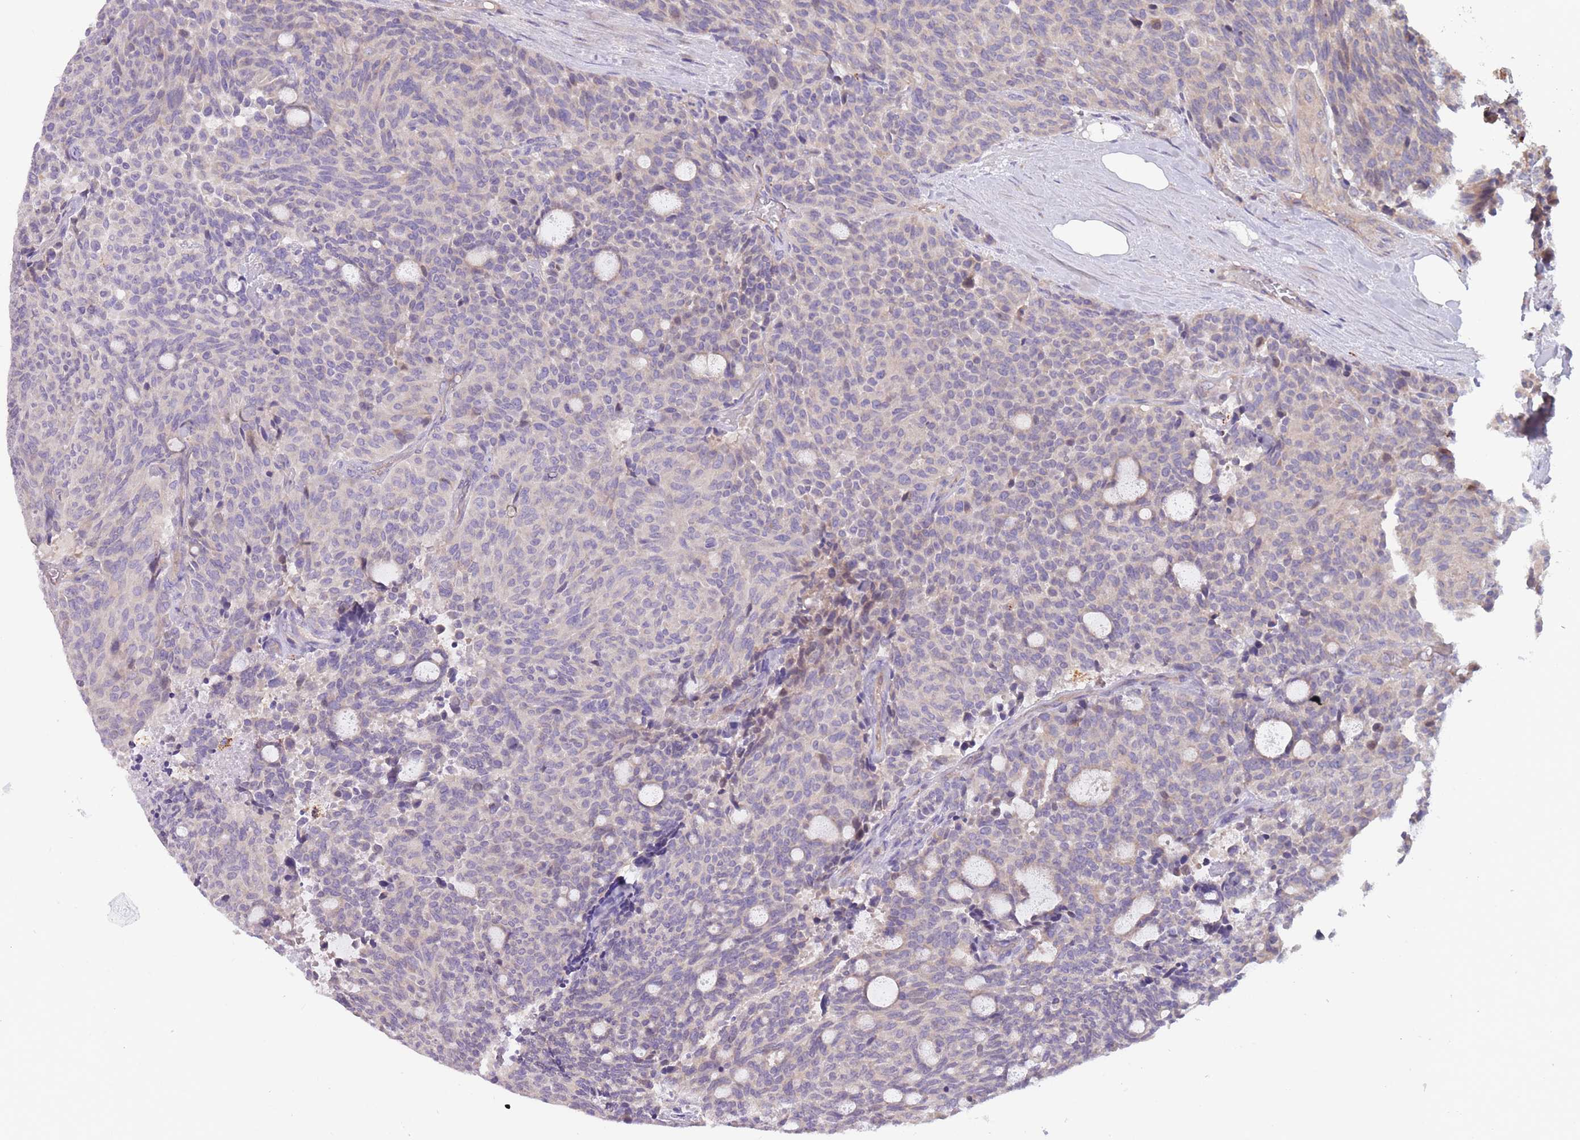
{"staining": {"intensity": "negative", "quantity": "none", "location": "none"}, "tissue": "carcinoid", "cell_type": "Tumor cells", "image_type": "cancer", "snomed": [{"axis": "morphology", "description": "Carcinoid, malignant, NOS"}, {"axis": "topography", "description": "Pancreas"}], "caption": "This image is of carcinoid (malignant) stained with immunohistochemistry (IHC) to label a protein in brown with the nuclei are counter-stained blue. There is no staining in tumor cells.", "gene": "ITPKC", "patient": {"sex": "female", "age": 54}}